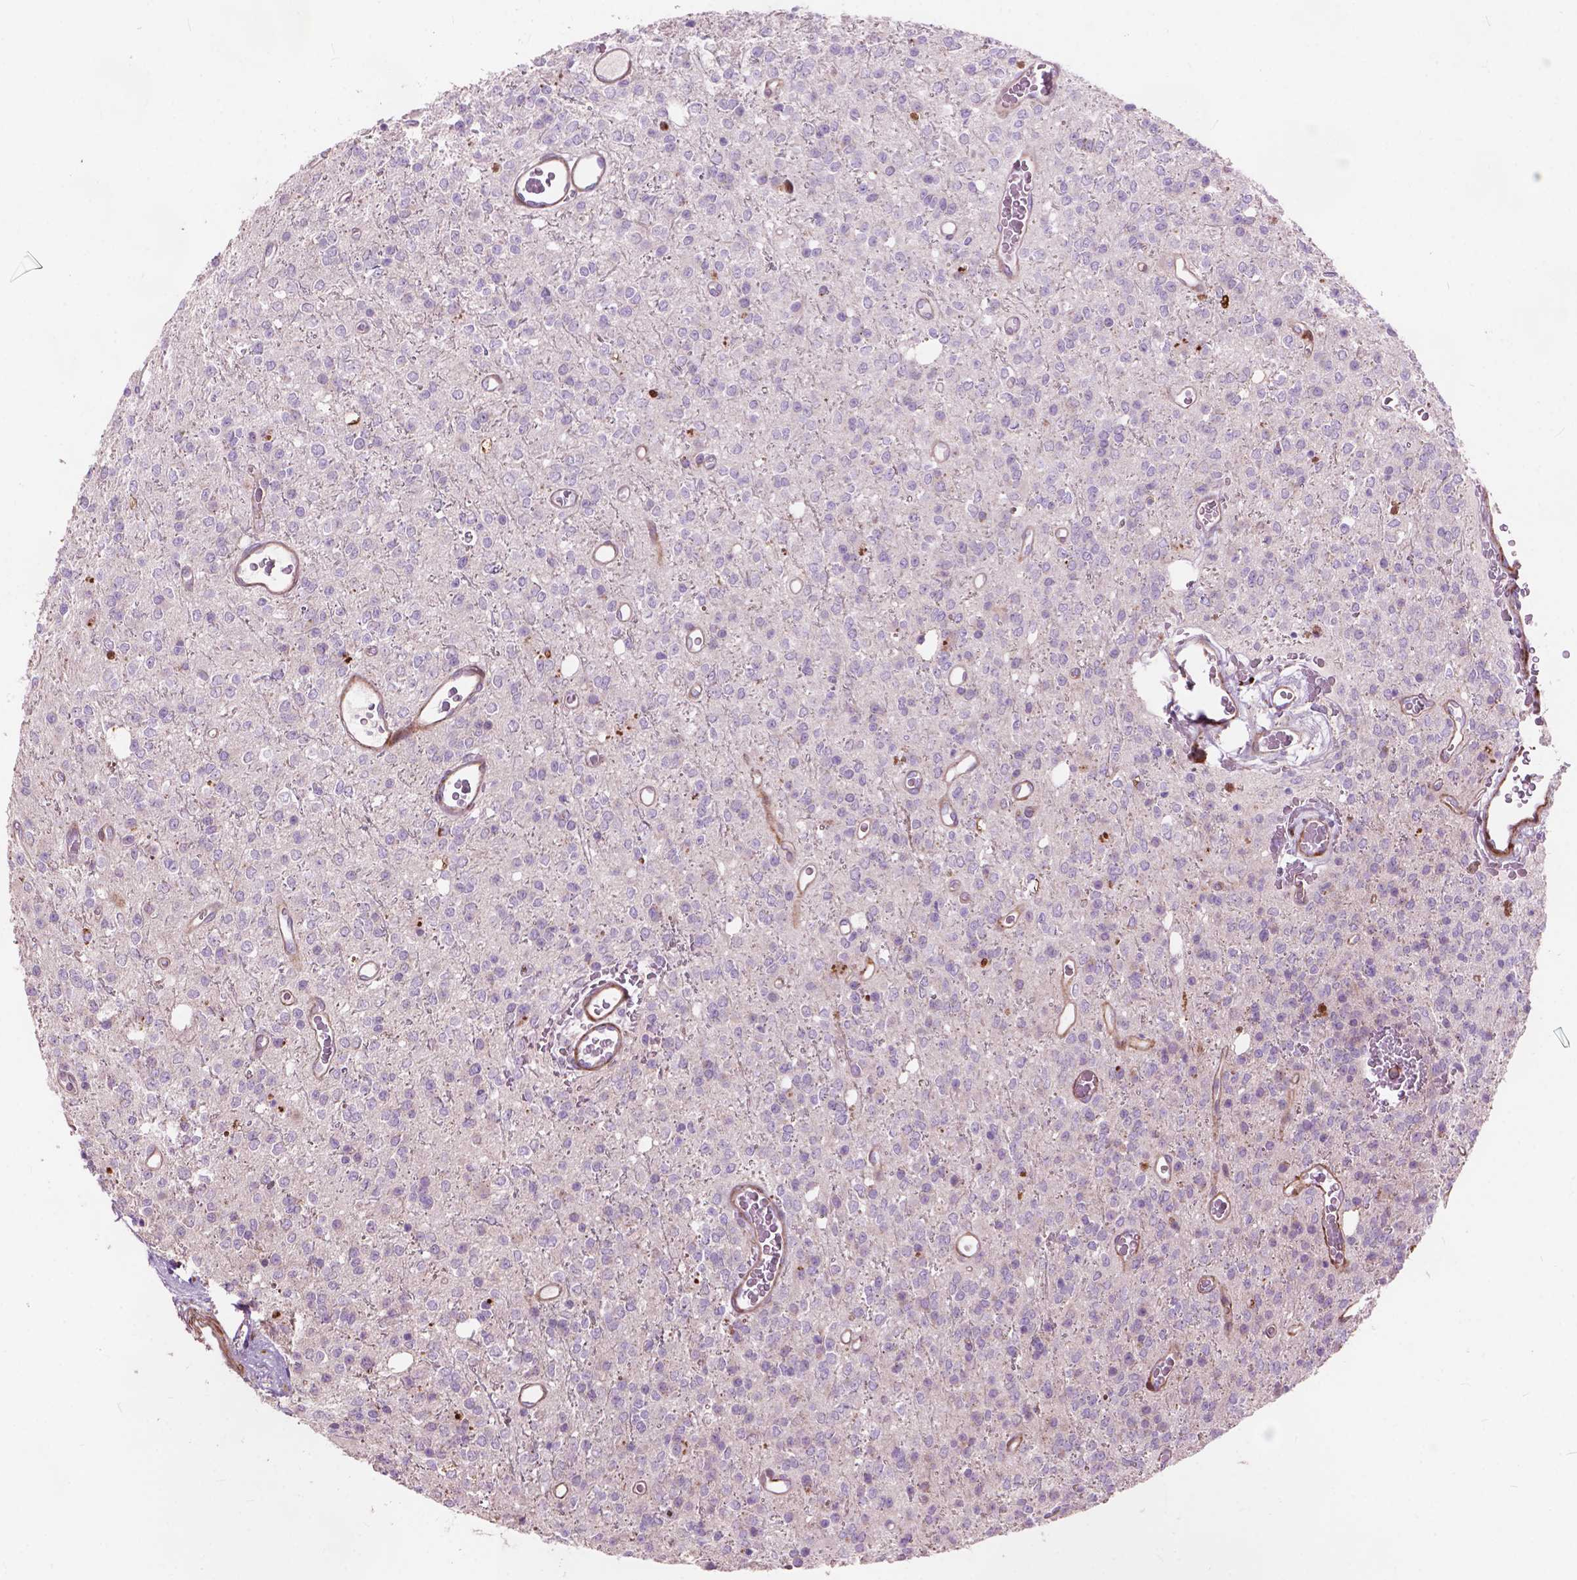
{"staining": {"intensity": "negative", "quantity": "none", "location": "none"}, "tissue": "glioma", "cell_type": "Tumor cells", "image_type": "cancer", "snomed": [{"axis": "morphology", "description": "Glioma, malignant, Low grade"}, {"axis": "topography", "description": "Brain"}], "caption": "Immunohistochemistry of glioma shows no expression in tumor cells.", "gene": "MORN1", "patient": {"sex": "female", "age": 45}}